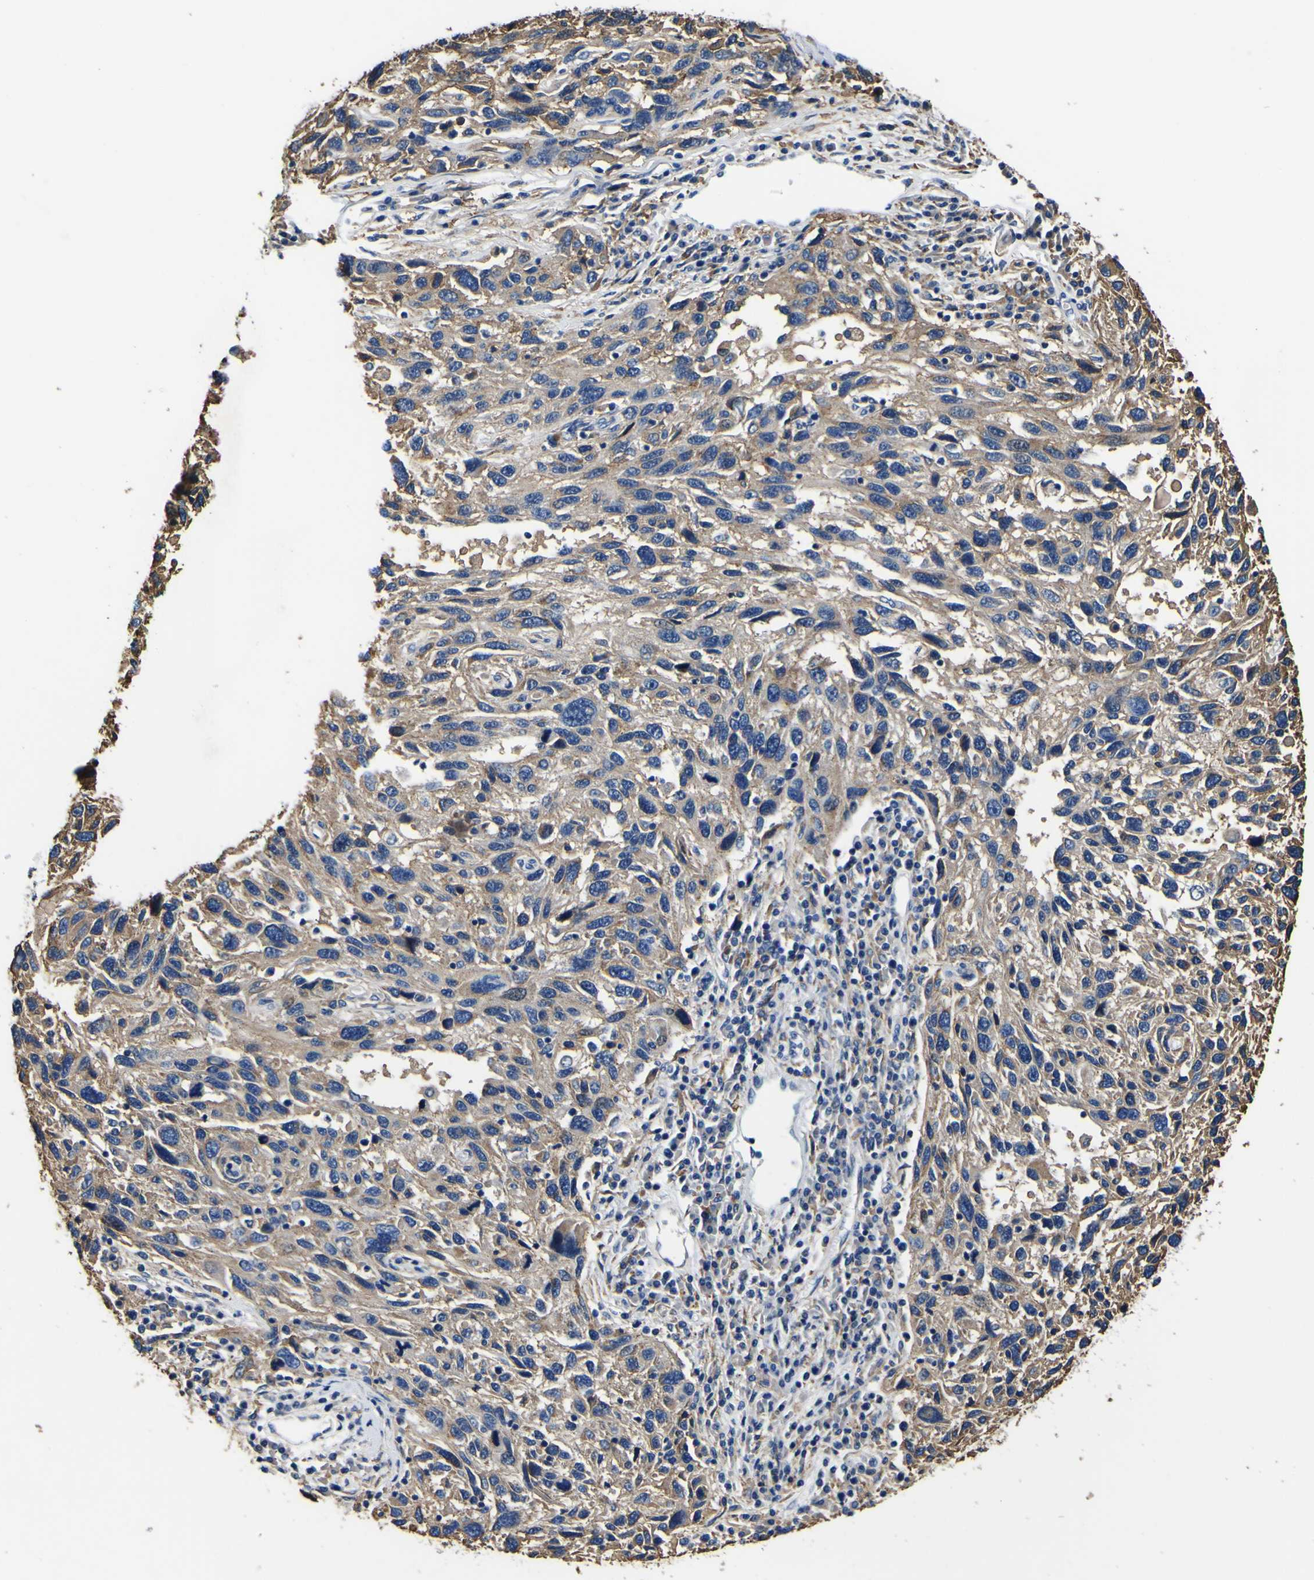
{"staining": {"intensity": "moderate", "quantity": "25%-75%", "location": "cytoplasmic/membranous"}, "tissue": "melanoma", "cell_type": "Tumor cells", "image_type": "cancer", "snomed": [{"axis": "morphology", "description": "Malignant melanoma, NOS"}, {"axis": "topography", "description": "Skin"}], "caption": "Immunohistochemical staining of human melanoma reveals medium levels of moderate cytoplasmic/membranous staining in about 25%-75% of tumor cells. The staining is performed using DAB brown chromogen to label protein expression. The nuclei are counter-stained blue using hematoxylin.", "gene": "PXDN", "patient": {"sex": "male", "age": 53}}